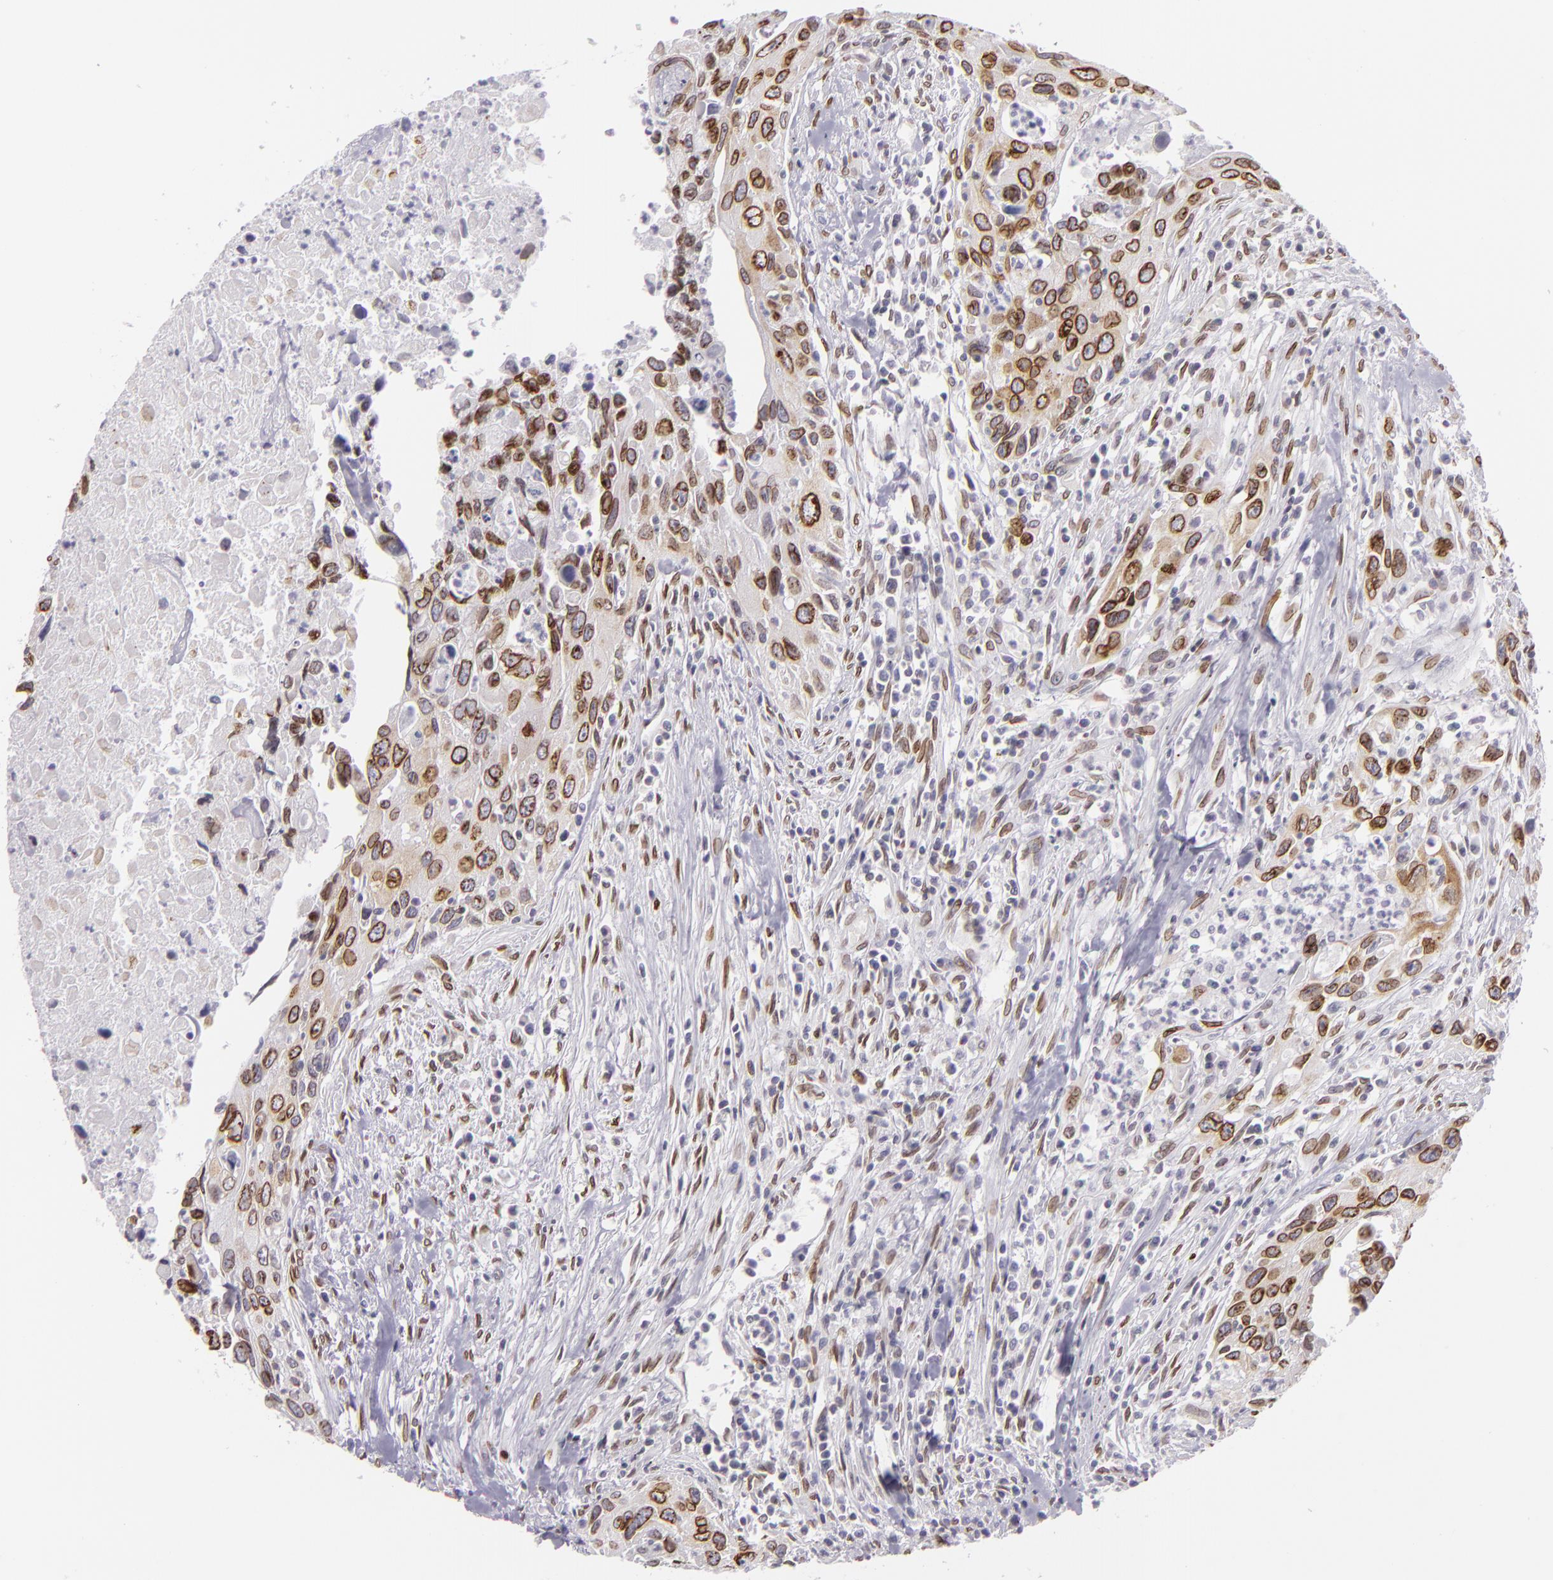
{"staining": {"intensity": "strong", "quantity": ">75%", "location": "nuclear"}, "tissue": "urothelial cancer", "cell_type": "Tumor cells", "image_type": "cancer", "snomed": [{"axis": "morphology", "description": "Urothelial carcinoma, High grade"}, {"axis": "topography", "description": "Urinary bladder"}], "caption": "The image reveals a brown stain indicating the presence of a protein in the nuclear of tumor cells in urothelial carcinoma (high-grade).", "gene": "EMD", "patient": {"sex": "male", "age": 71}}